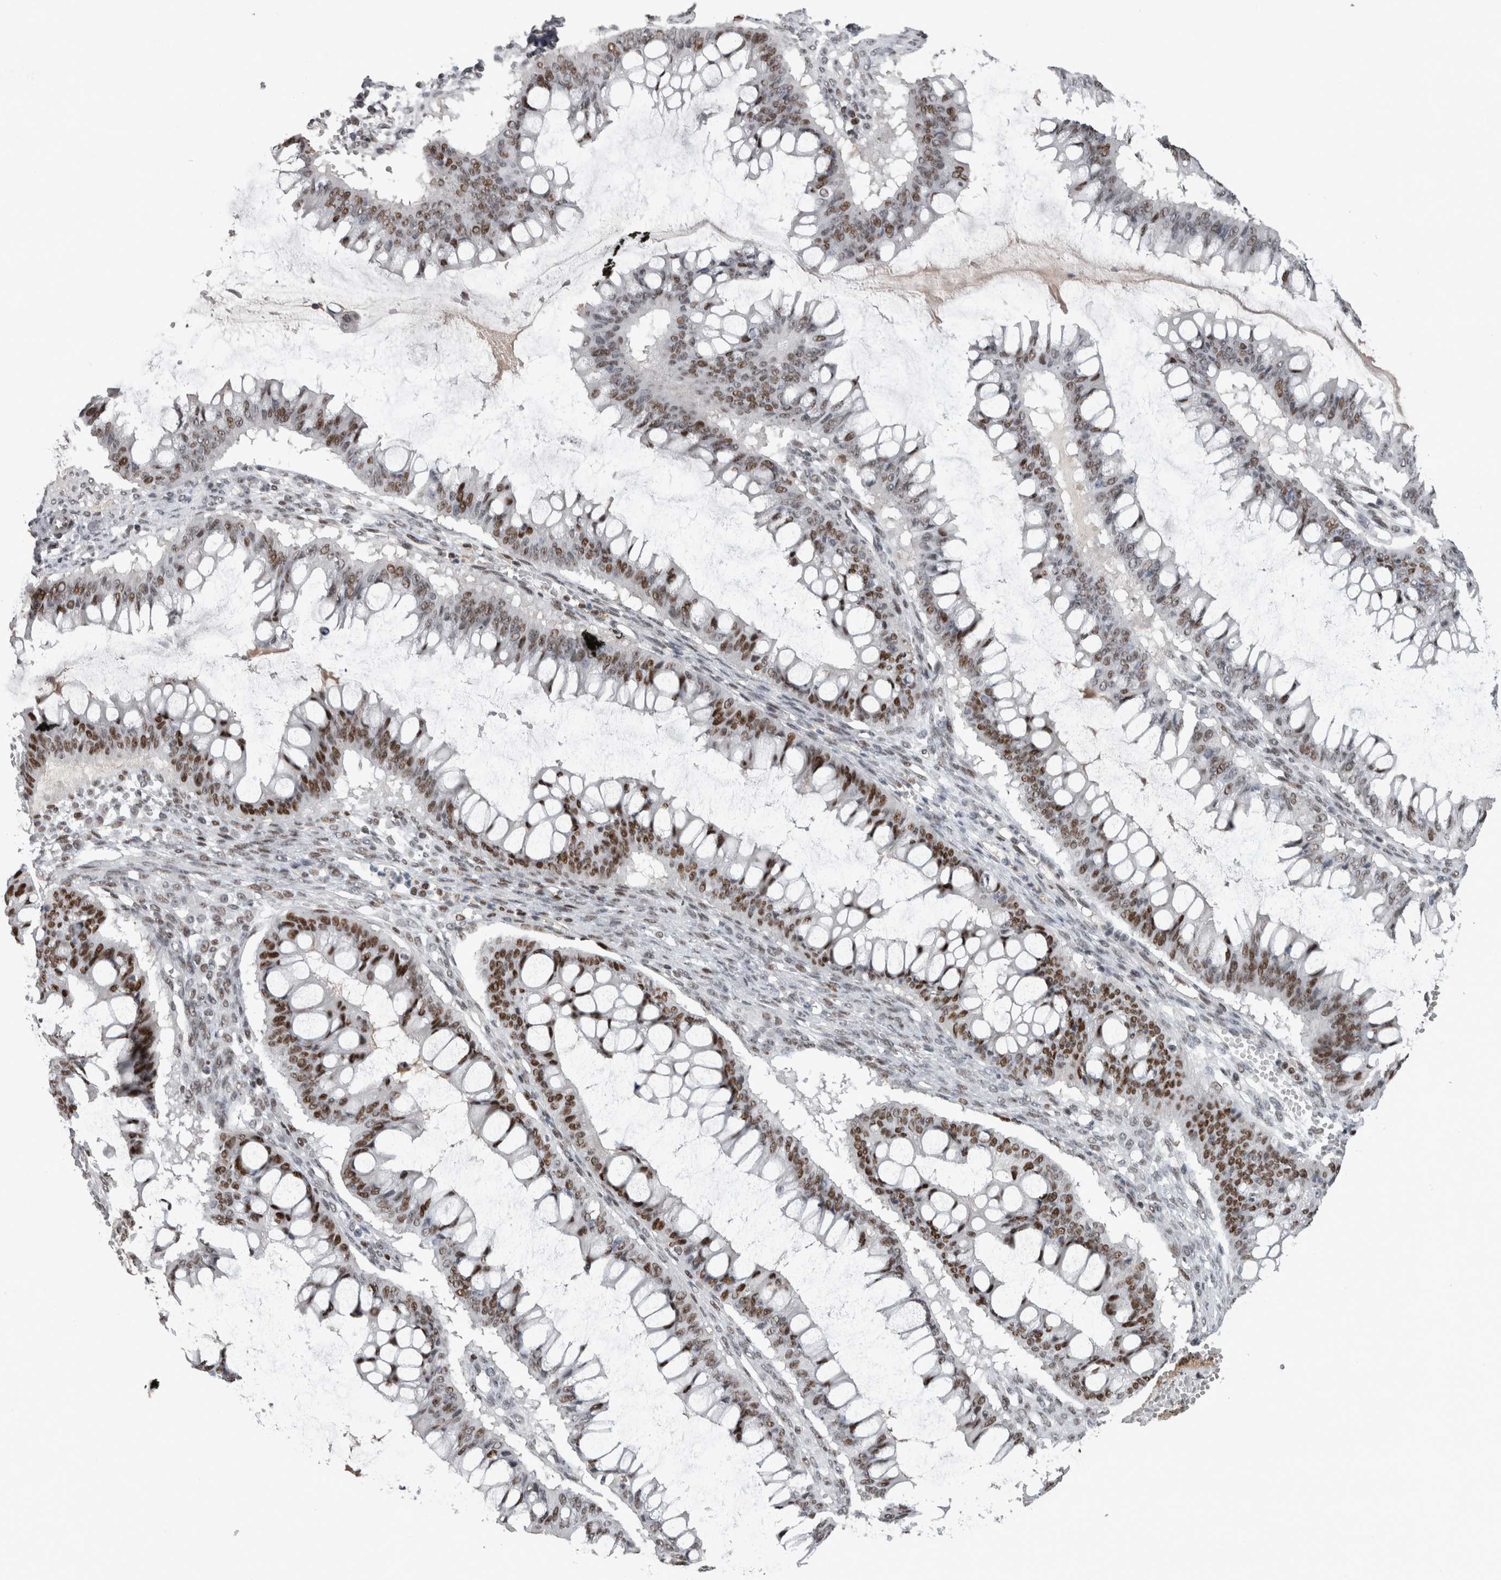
{"staining": {"intensity": "moderate", "quantity": ">75%", "location": "nuclear"}, "tissue": "ovarian cancer", "cell_type": "Tumor cells", "image_type": "cancer", "snomed": [{"axis": "morphology", "description": "Cystadenocarcinoma, mucinous, NOS"}, {"axis": "topography", "description": "Ovary"}], "caption": "Immunohistochemistry histopathology image of human ovarian cancer stained for a protein (brown), which demonstrates medium levels of moderate nuclear expression in approximately >75% of tumor cells.", "gene": "POLD2", "patient": {"sex": "female", "age": 73}}